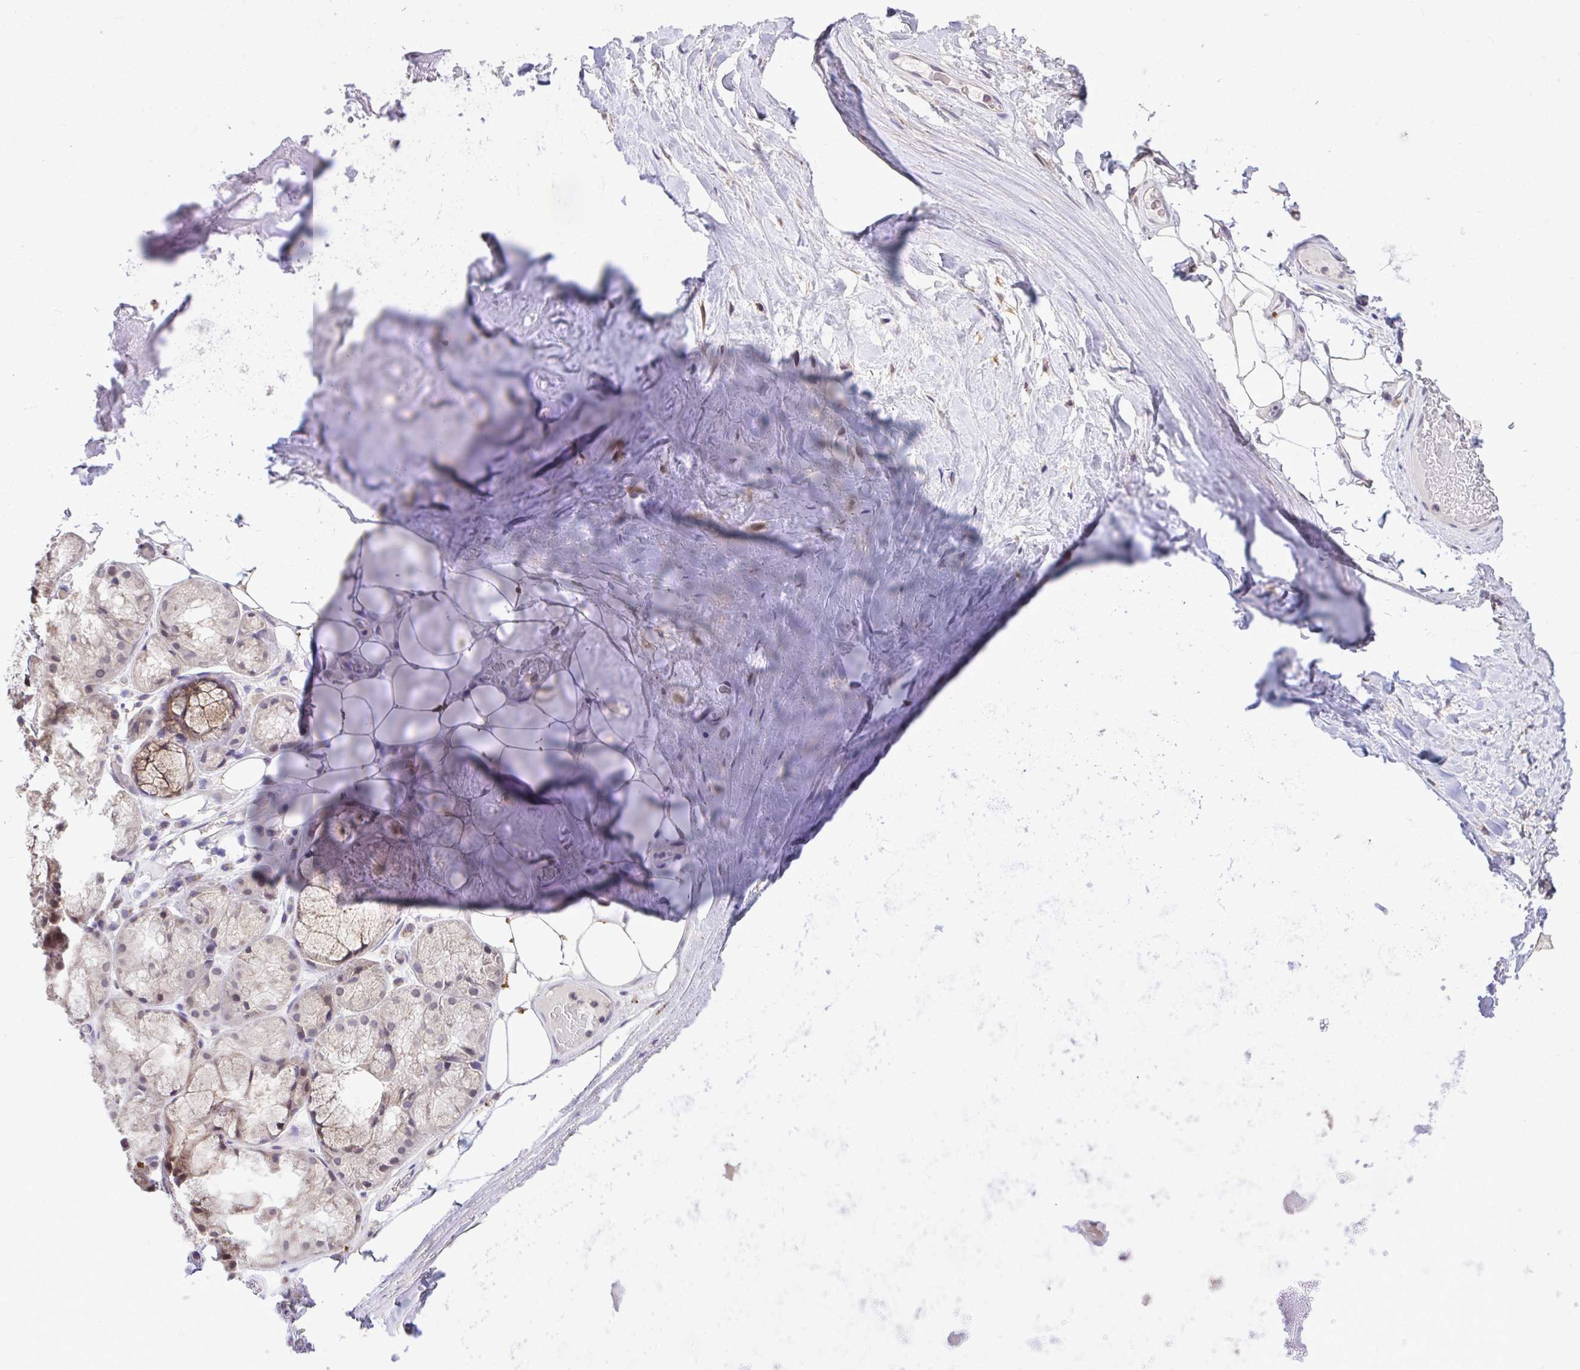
{"staining": {"intensity": "negative", "quantity": "none", "location": "none"}, "tissue": "adipose tissue", "cell_type": "Adipocytes", "image_type": "normal", "snomed": [{"axis": "morphology", "description": "Normal tissue, NOS"}, {"axis": "topography", "description": "Lymph node"}, {"axis": "topography", "description": "Cartilage tissue"}, {"axis": "topography", "description": "Nasopharynx"}], "caption": "A high-resolution micrograph shows IHC staining of unremarkable adipose tissue, which exhibits no significant expression in adipocytes.", "gene": "MPC2", "patient": {"sex": "male", "age": 63}}